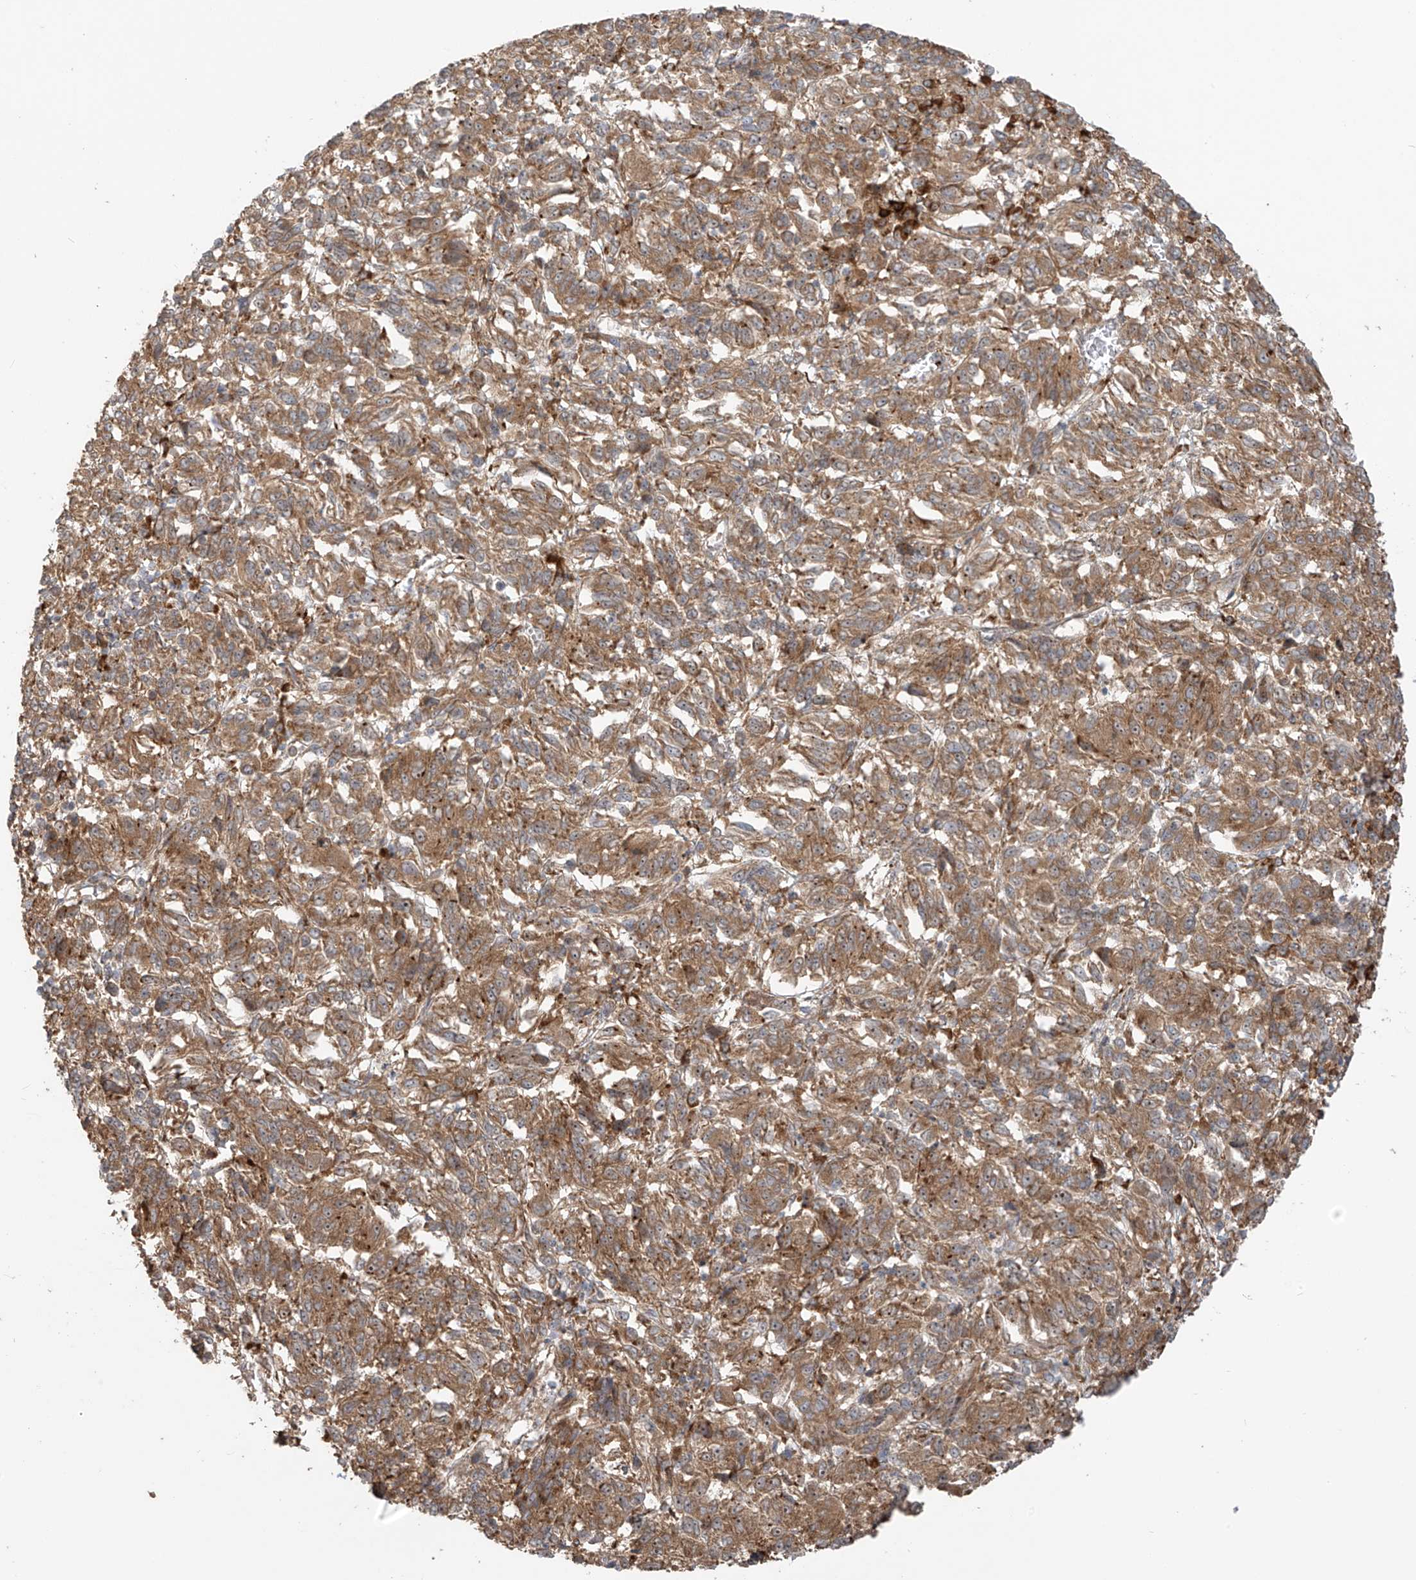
{"staining": {"intensity": "moderate", "quantity": ">75%", "location": "cytoplasmic/membranous"}, "tissue": "melanoma", "cell_type": "Tumor cells", "image_type": "cancer", "snomed": [{"axis": "morphology", "description": "Malignant melanoma, Metastatic site"}, {"axis": "topography", "description": "Lung"}], "caption": "Moderate cytoplasmic/membranous protein staining is present in about >75% of tumor cells in malignant melanoma (metastatic site).", "gene": "KATNIP", "patient": {"sex": "male", "age": 64}}